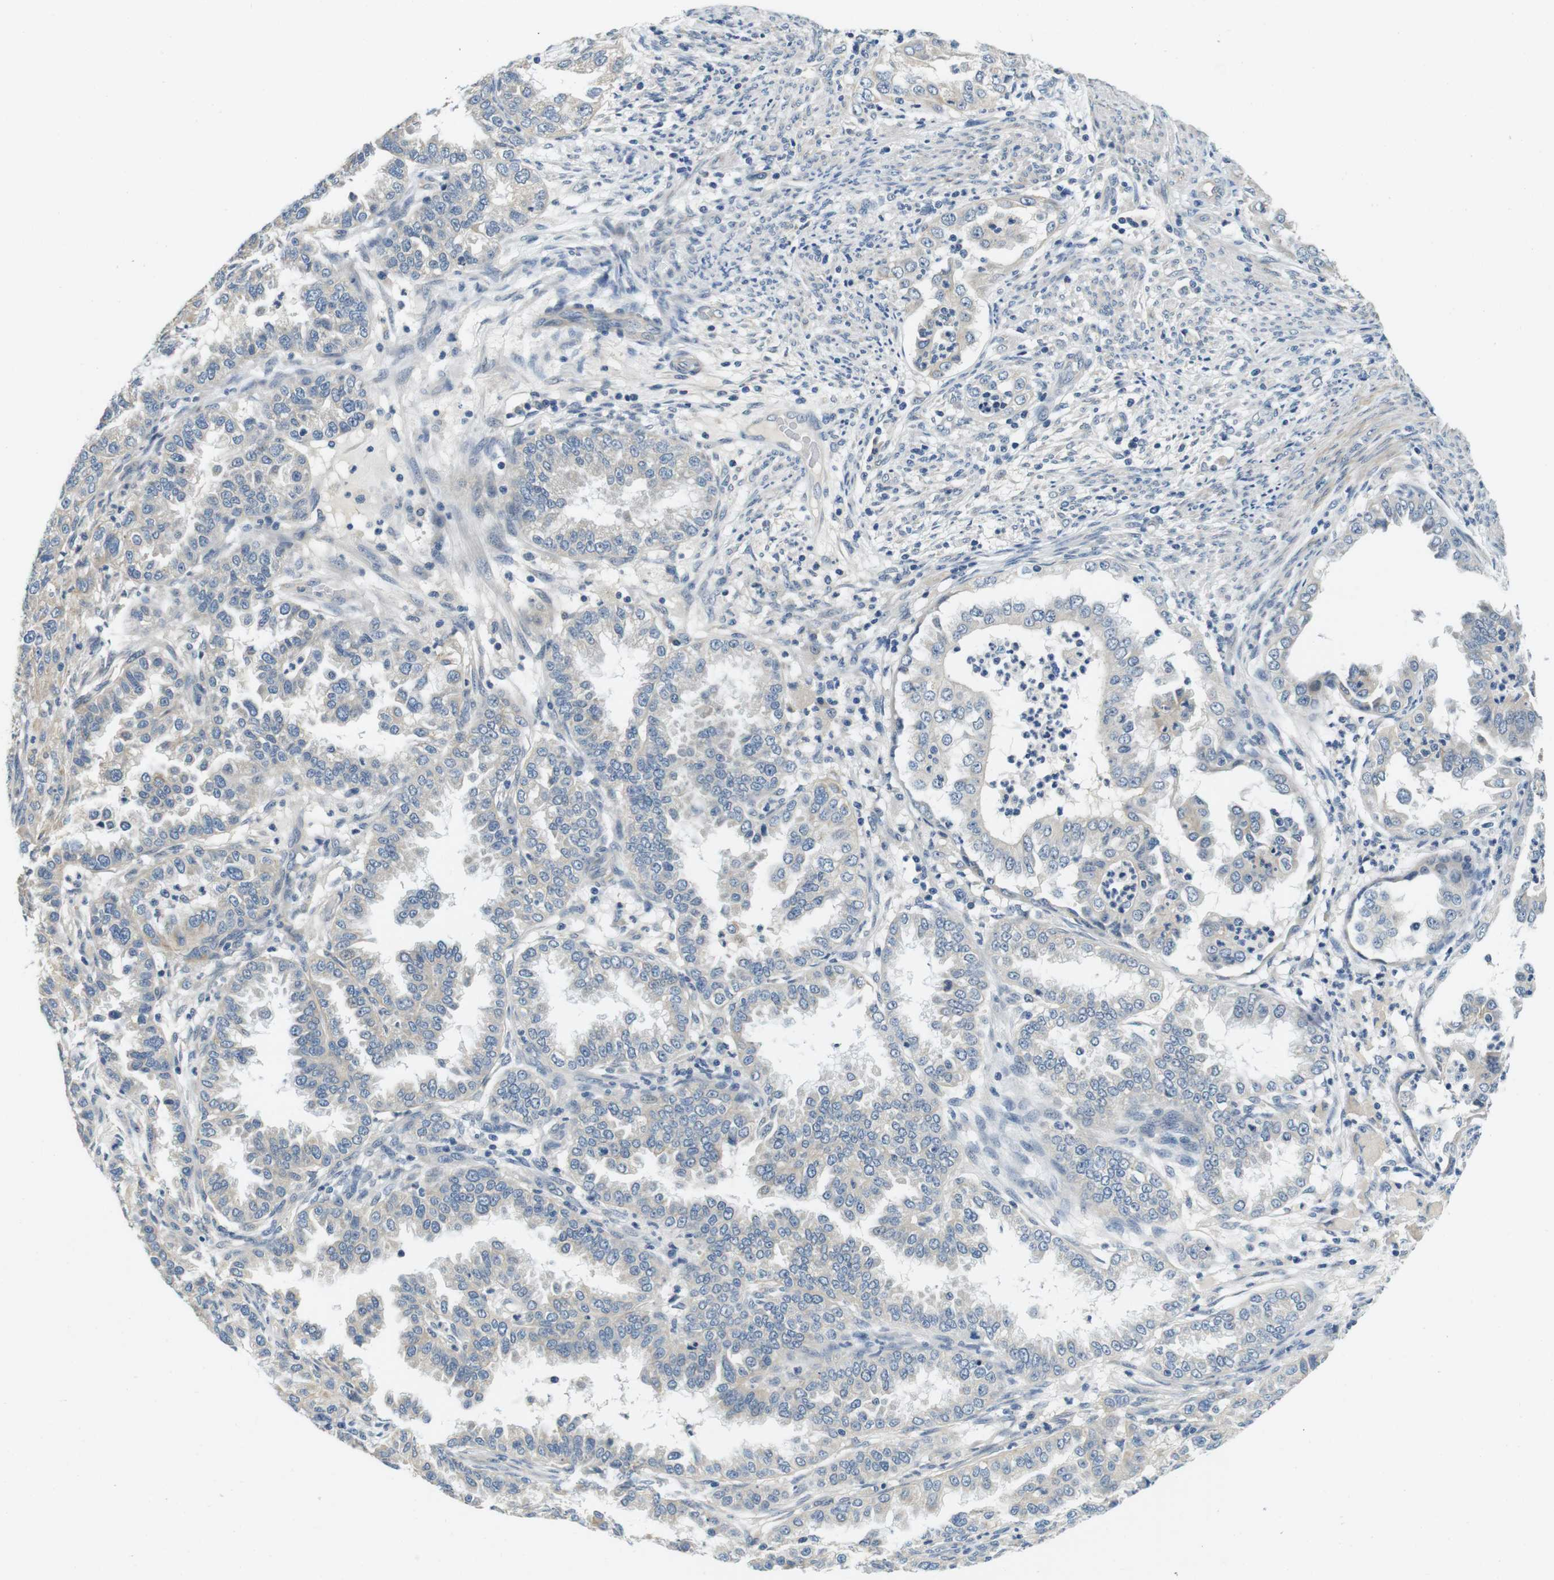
{"staining": {"intensity": "negative", "quantity": "none", "location": "none"}, "tissue": "endometrial cancer", "cell_type": "Tumor cells", "image_type": "cancer", "snomed": [{"axis": "morphology", "description": "Adenocarcinoma, NOS"}, {"axis": "topography", "description": "Endometrium"}], "caption": "Tumor cells show no significant protein expression in endometrial adenocarcinoma.", "gene": "DTNA", "patient": {"sex": "female", "age": 85}}